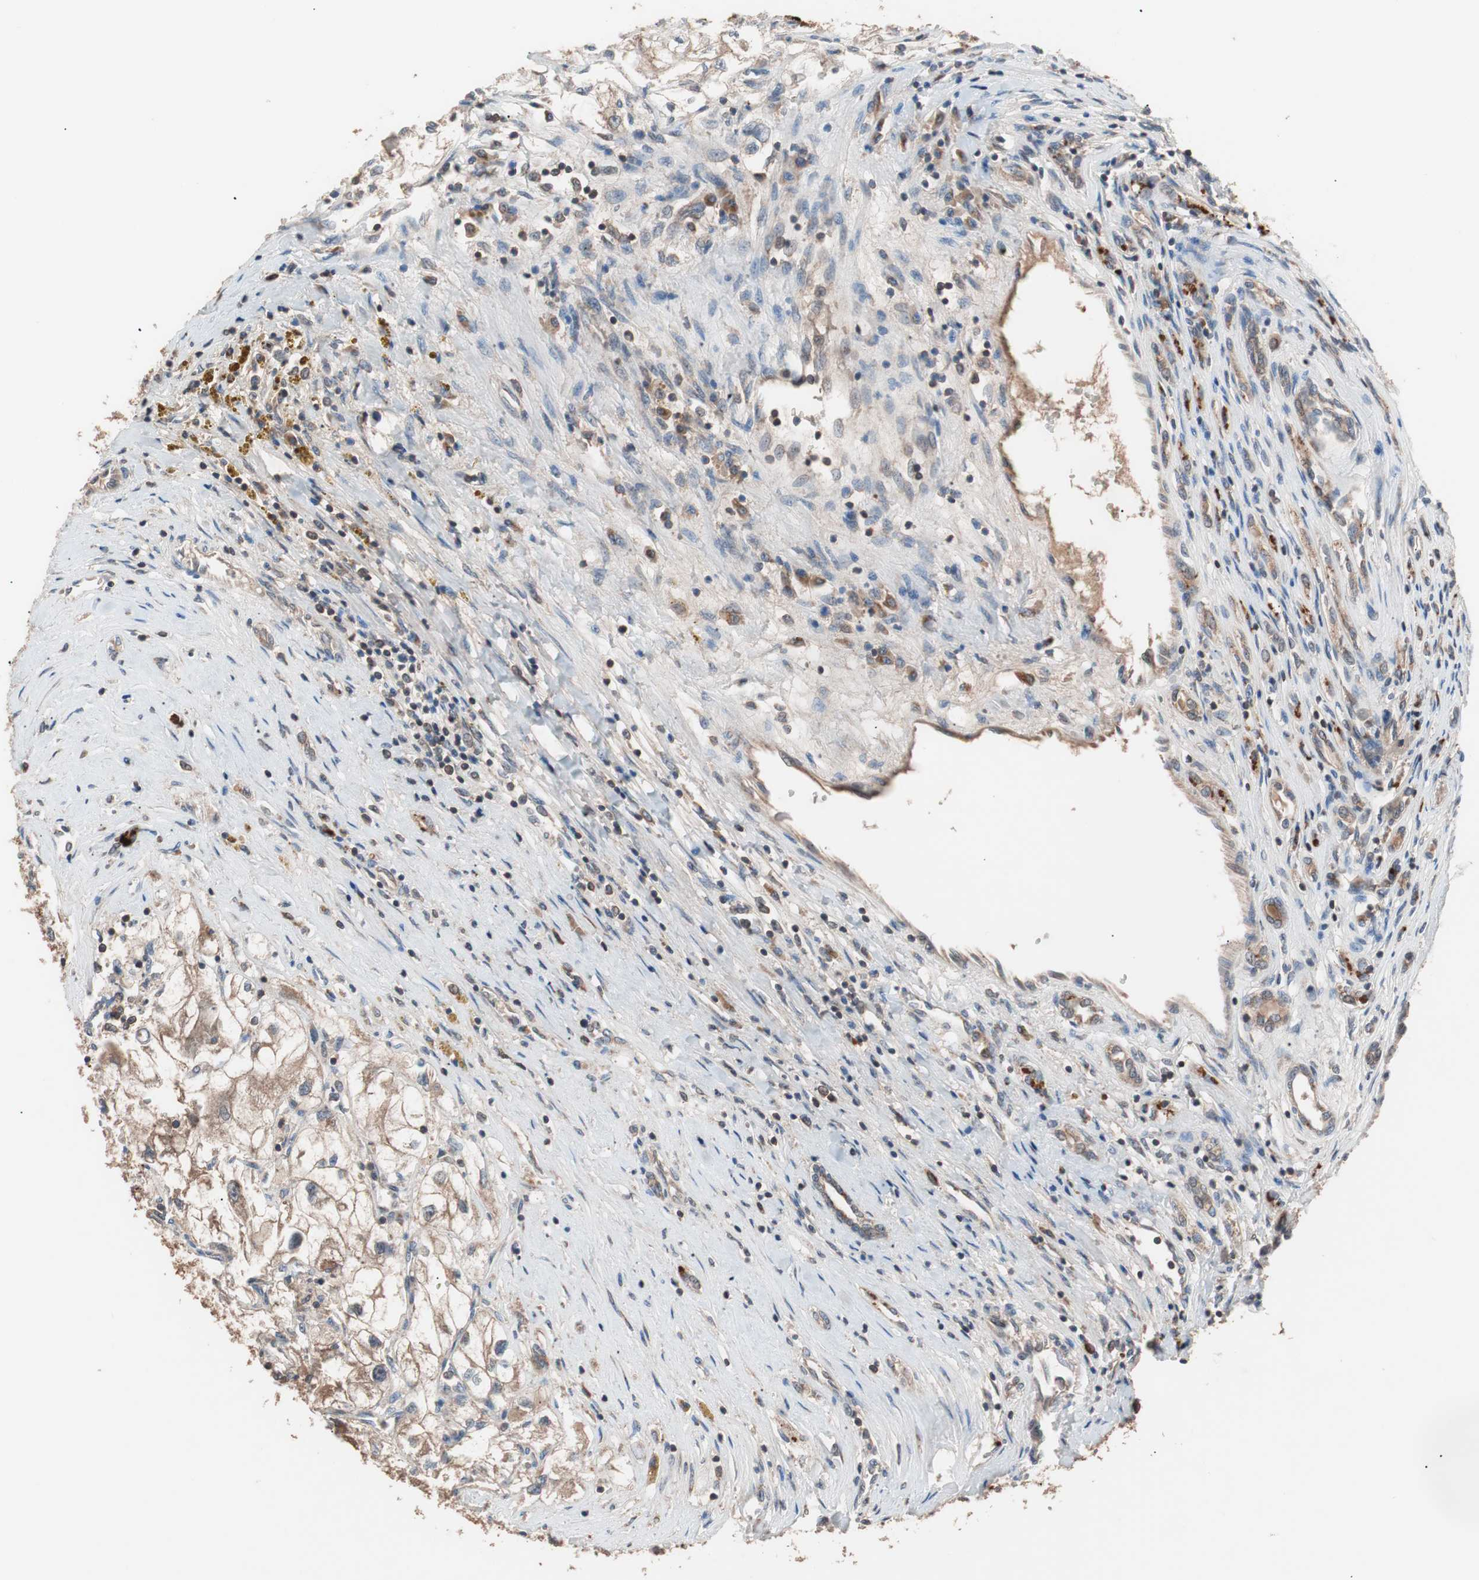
{"staining": {"intensity": "moderate", "quantity": ">75%", "location": "cytoplasmic/membranous"}, "tissue": "renal cancer", "cell_type": "Tumor cells", "image_type": "cancer", "snomed": [{"axis": "morphology", "description": "Adenocarcinoma, NOS"}, {"axis": "topography", "description": "Kidney"}], "caption": "DAB immunohistochemical staining of human adenocarcinoma (renal) shows moderate cytoplasmic/membranous protein staining in about >75% of tumor cells.", "gene": "GLYCTK", "patient": {"sex": "female", "age": 70}}